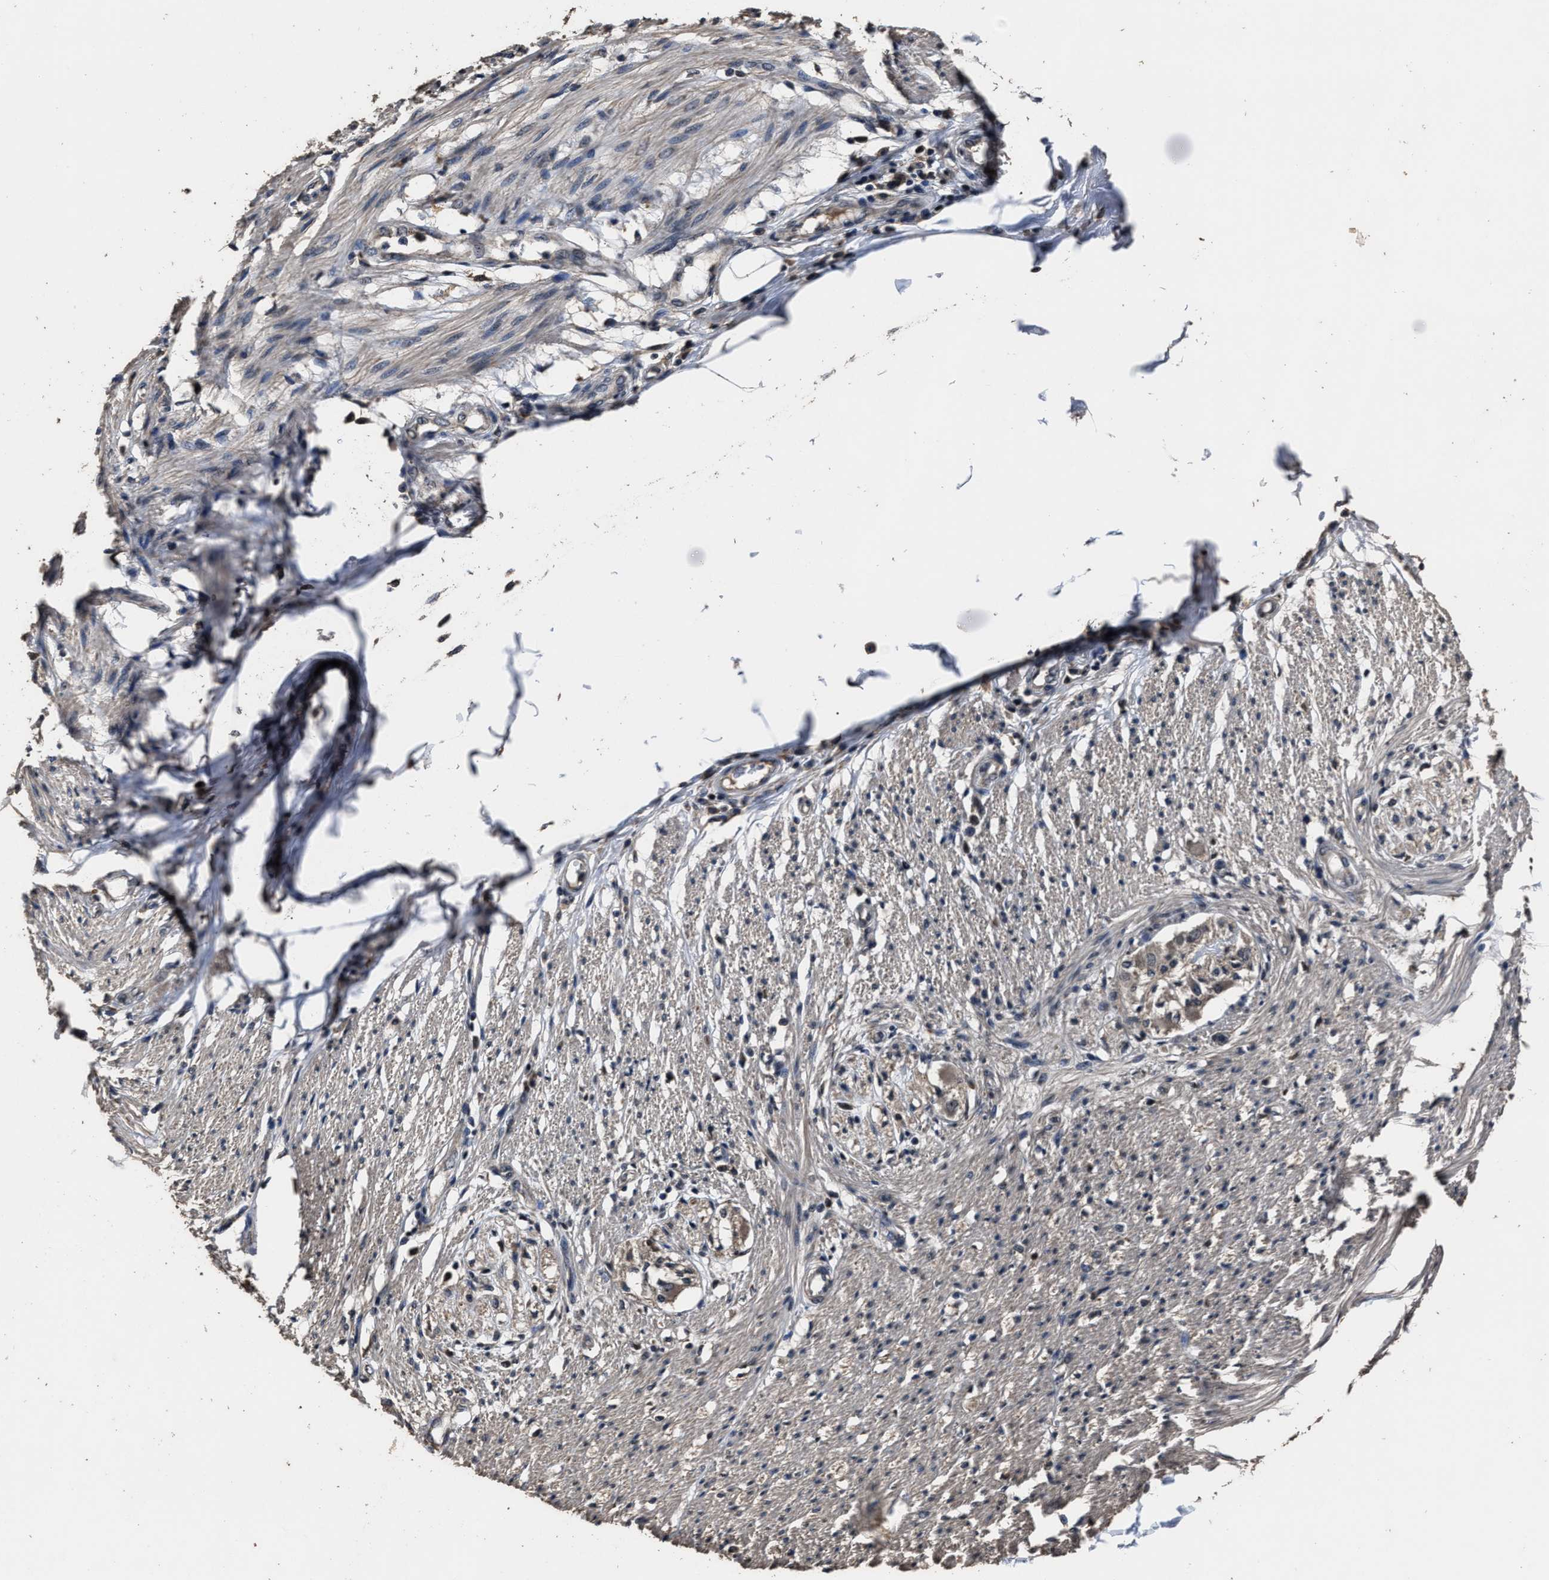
{"staining": {"intensity": "weak", "quantity": "<25%", "location": "cytoplasmic/membranous"}, "tissue": "smooth muscle", "cell_type": "Smooth muscle cells", "image_type": "normal", "snomed": [{"axis": "morphology", "description": "Normal tissue, NOS"}, {"axis": "morphology", "description": "Adenocarcinoma, NOS"}, {"axis": "topography", "description": "Colon"}, {"axis": "topography", "description": "Peripheral nerve tissue"}], "caption": "Immunohistochemistry (IHC) histopathology image of benign smooth muscle stained for a protein (brown), which displays no positivity in smooth muscle cells.", "gene": "RSBN1L", "patient": {"sex": "male", "age": 14}}